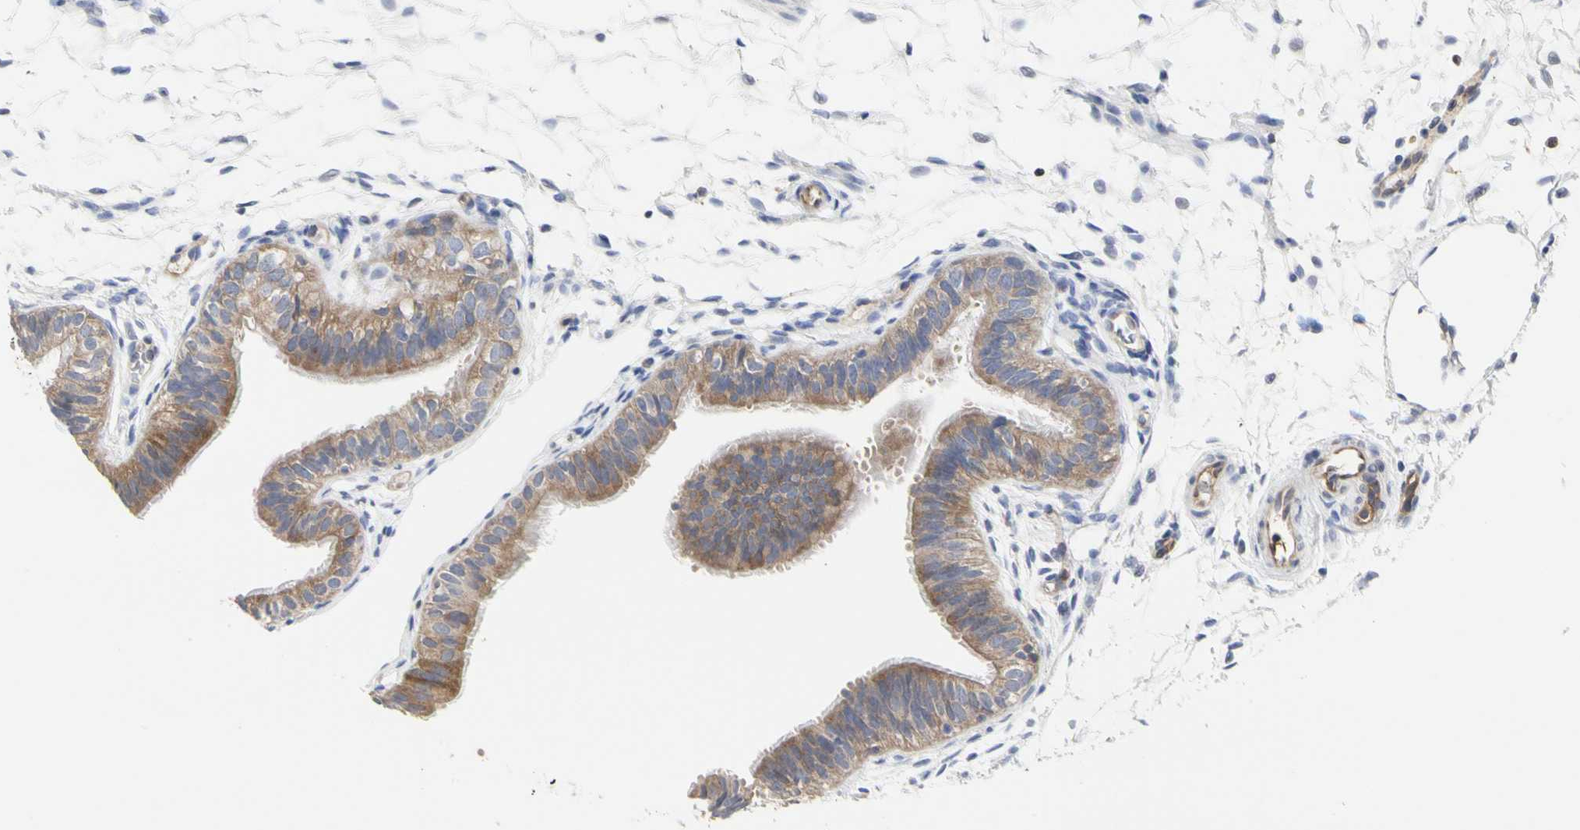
{"staining": {"intensity": "weak", "quantity": ">75%", "location": "cytoplasmic/membranous"}, "tissue": "fallopian tube", "cell_type": "Glandular cells", "image_type": "normal", "snomed": [{"axis": "morphology", "description": "Normal tissue, NOS"}, {"axis": "morphology", "description": "Dermoid, NOS"}, {"axis": "topography", "description": "Fallopian tube"}], "caption": "The image exhibits a brown stain indicating the presence of a protein in the cytoplasmic/membranous of glandular cells in fallopian tube. Nuclei are stained in blue.", "gene": "C3orf52", "patient": {"sex": "female", "age": 33}}